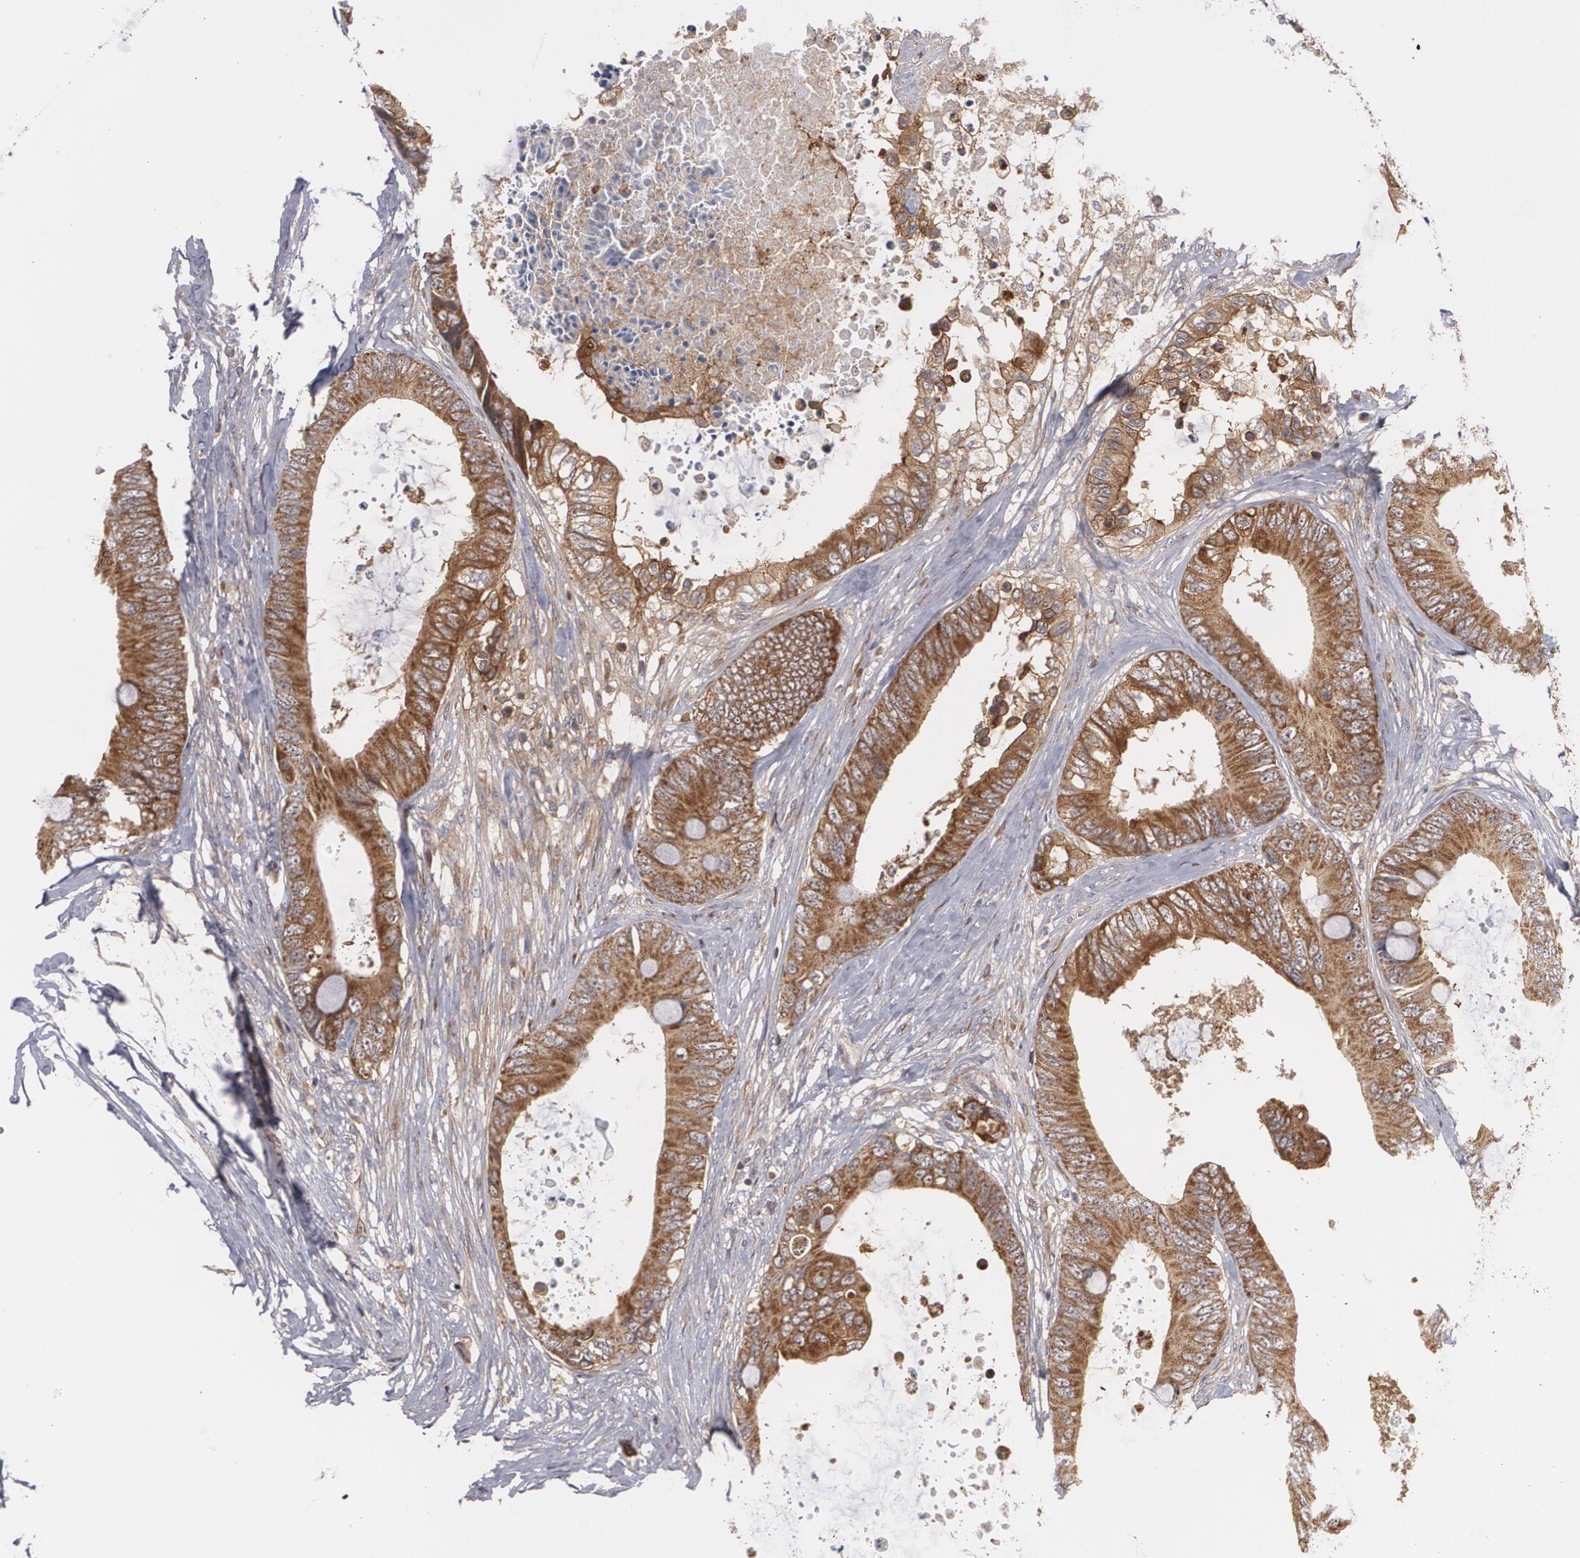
{"staining": {"intensity": "moderate", "quantity": ">75%", "location": "cytoplasmic/membranous"}, "tissue": "colorectal cancer", "cell_type": "Tumor cells", "image_type": "cancer", "snomed": [{"axis": "morphology", "description": "Normal tissue, NOS"}, {"axis": "morphology", "description": "Adenocarcinoma, NOS"}, {"axis": "topography", "description": "Rectum"}, {"axis": "topography", "description": "Peripheral nerve tissue"}], "caption": "The image exhibits staining of colorectal adenocarcinoma, revealing moderate cytoplasmic/membranous protein staining (brown color) within tumor cells. The protein of interest is shown in brown color, while the nuclei are stained blue.", "gene": "BMP6", "patient": {"sex": "female", "age": 77}}